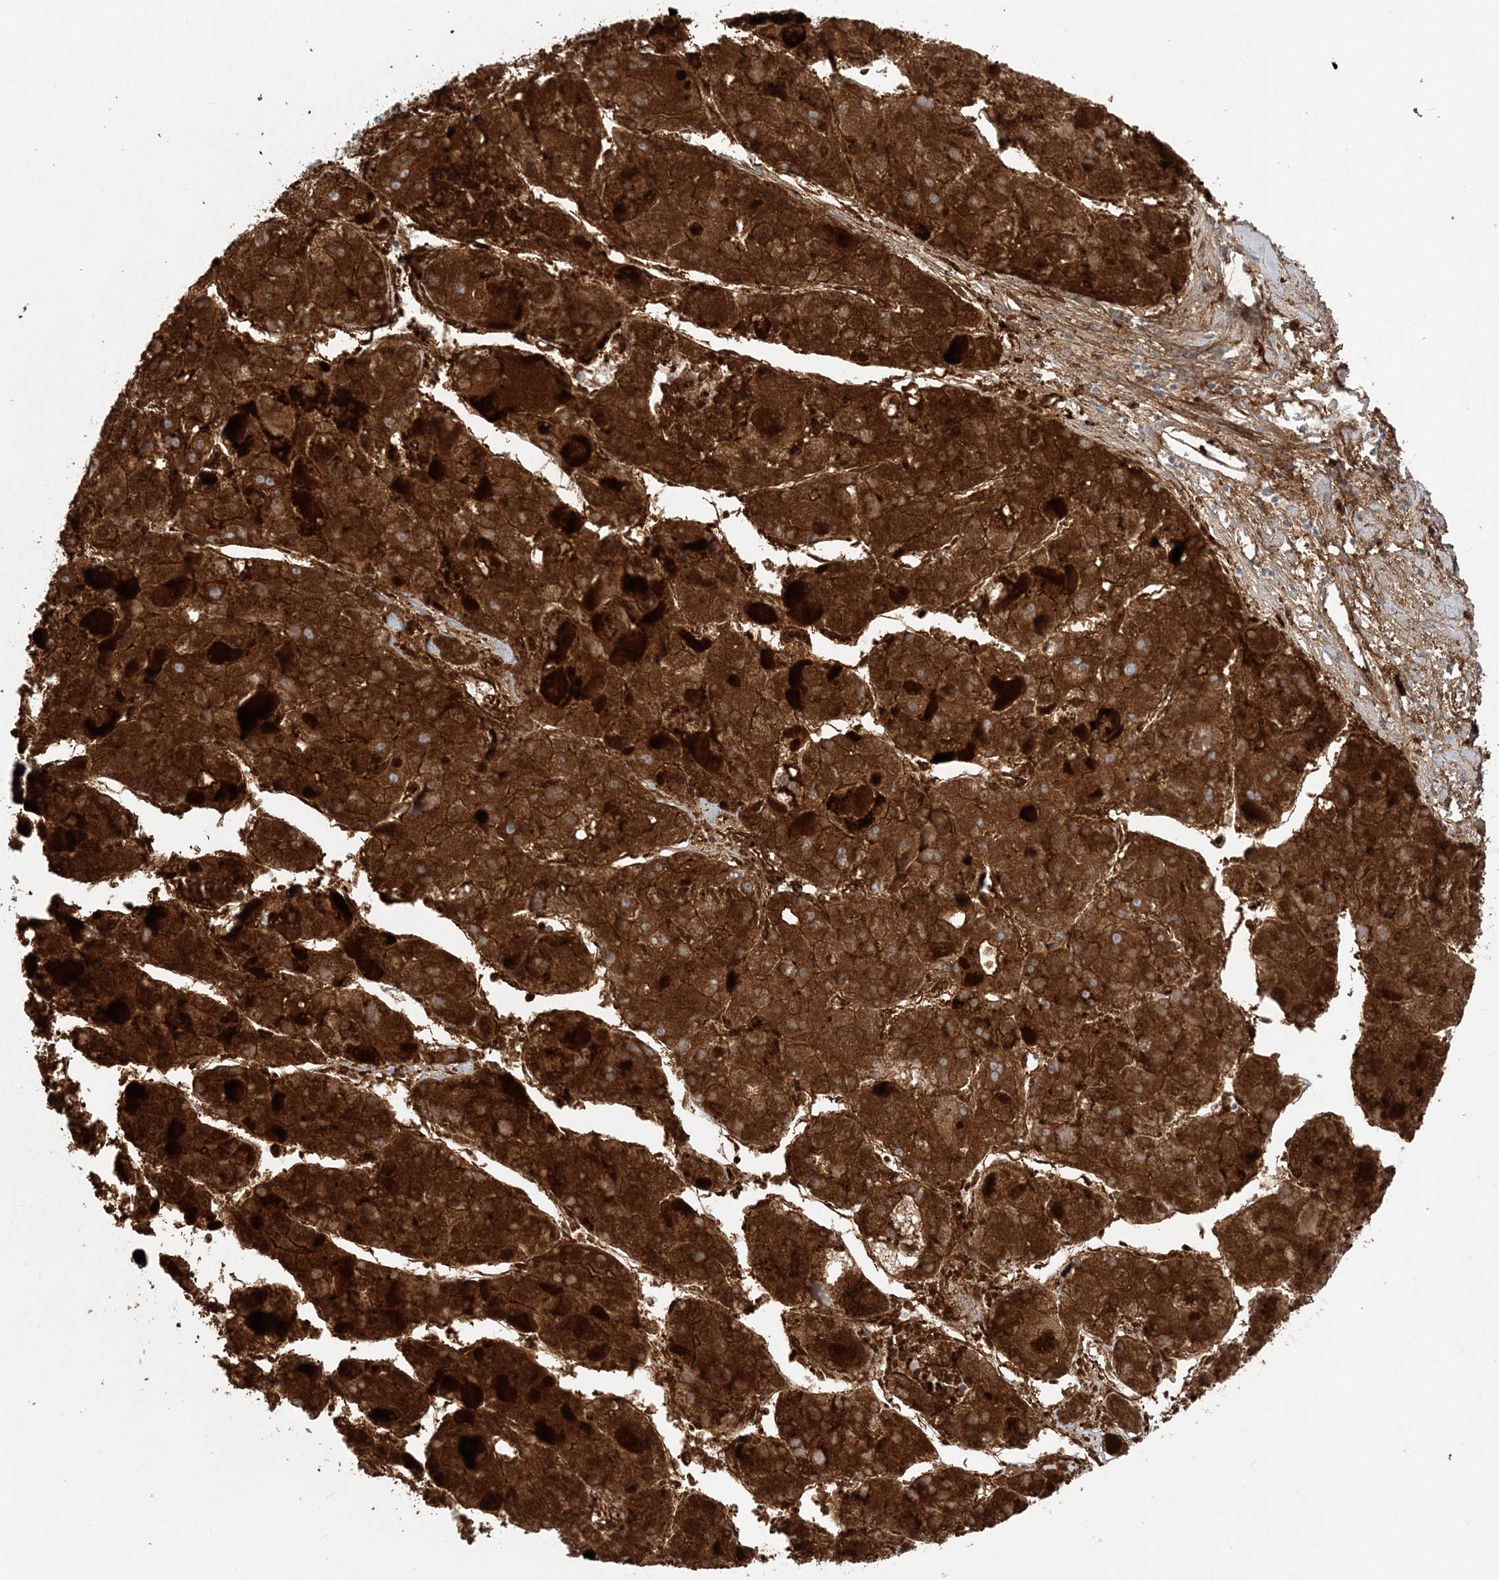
{"staining": {"intensity": "strong", "quantity": ">75%", "location": "cytoplasmic/membranous"}, "tissue": "liver cancer", "cell_type": "Tumor cells", "image_type": "cancer", "snomed": [{"axis": "morphology", "description": "Carcinoma, Hepatocellular, NOS"}, {"axis": "topography", "description": "Liver"}], "caption": "A high amount of strong cytoplasmic/membranous positivity is identified in approximately >75% of tumor cells in liver hepatocellular carcinoma tissue.", "gene": "PCCB", "patient": {"sex": "female", "age": 73}}